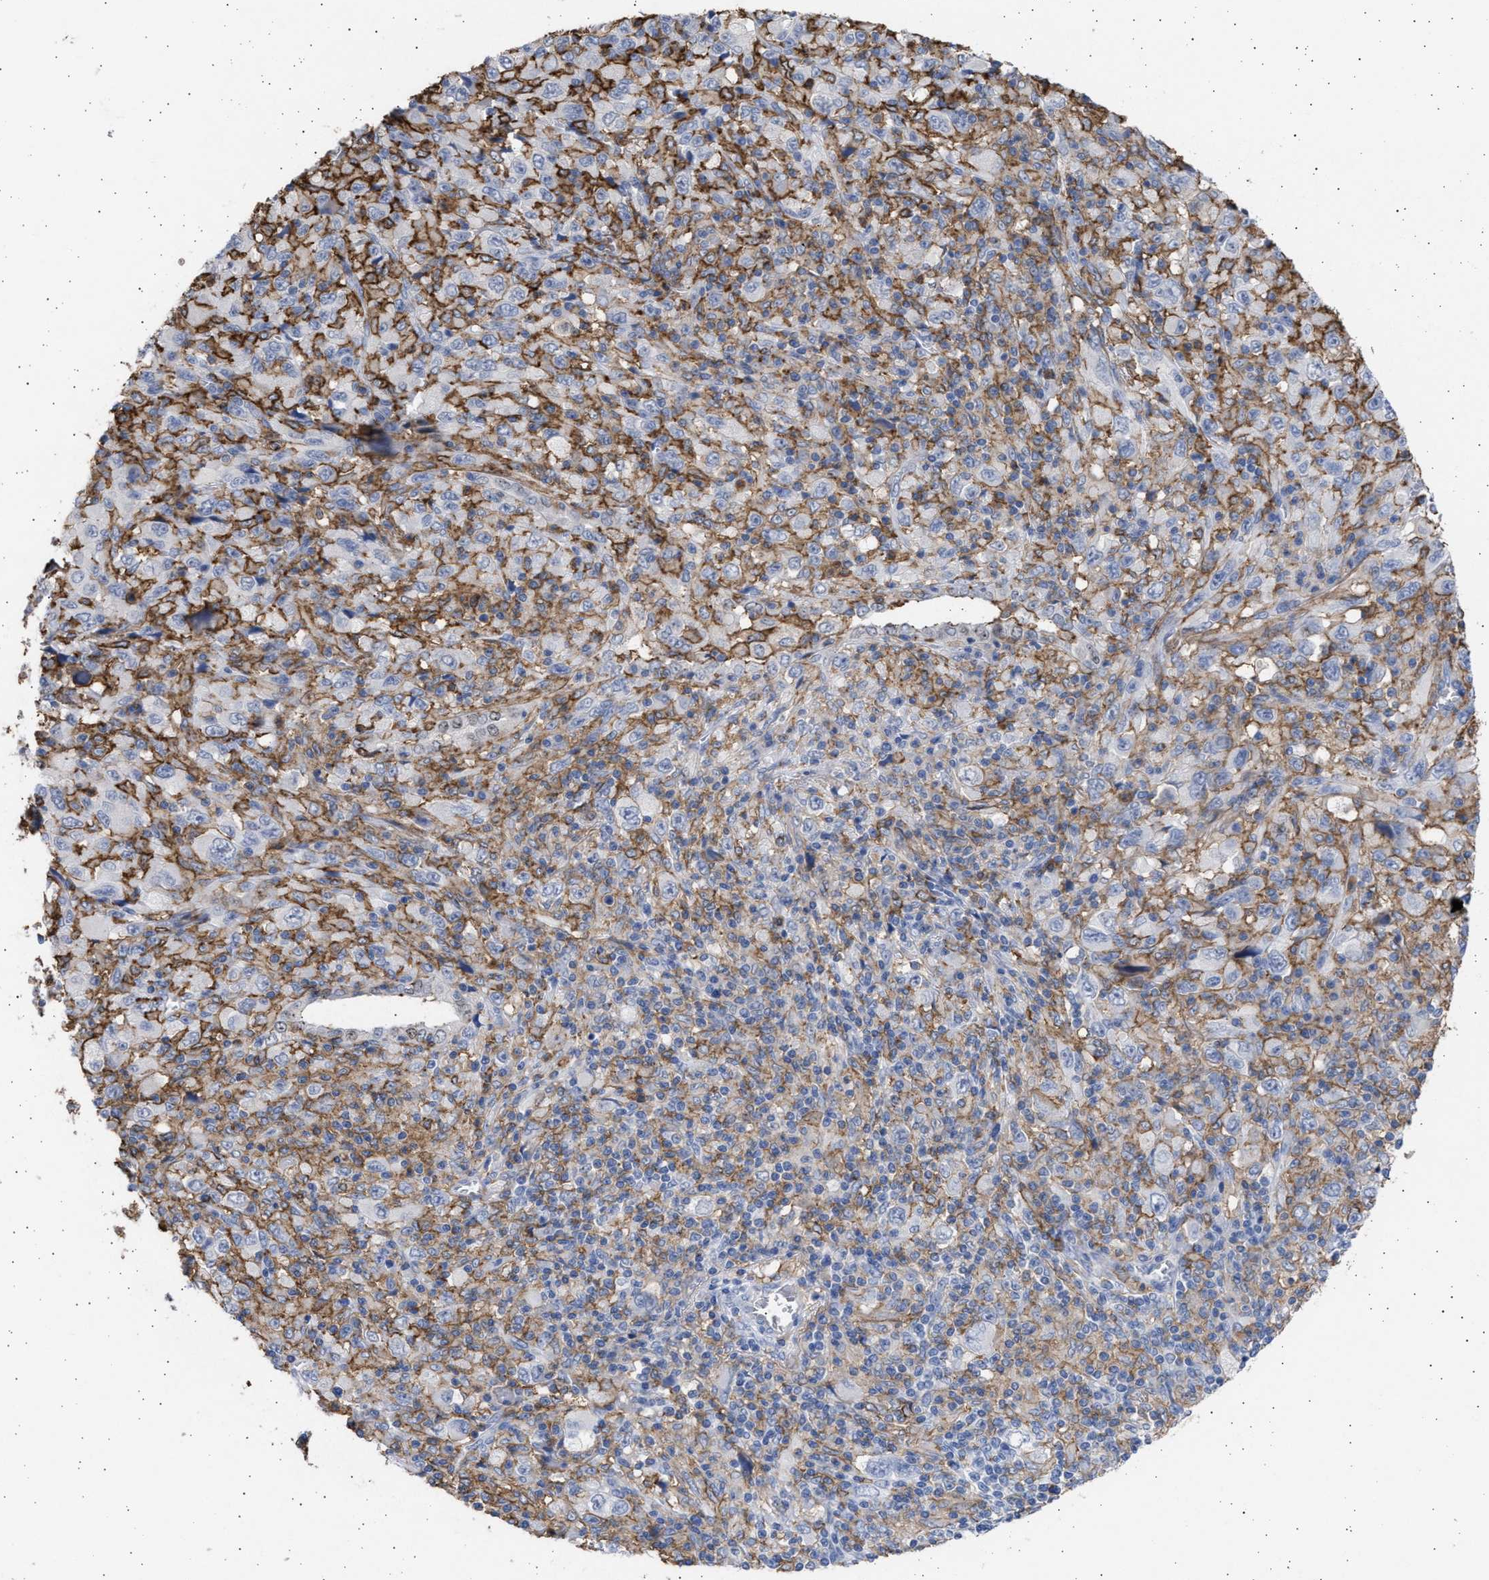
{"staining": {"intensity": "negative", "quantity": "none", "location": "none"}, "tissue": "melanoma", "cell_type": "Tumor cells", "image_type": "cancer", "snomed": [{"axis": "morphology", "description": "Malignant melanoma, Metastatic site"}, {"axis": "topography", "description": "Skin"}], "caption": "A micrograph of human melanoma is negative for staining in tumor cells.", "gene": "FCER1A", "patient": {"sex": "female", "age": 56}}